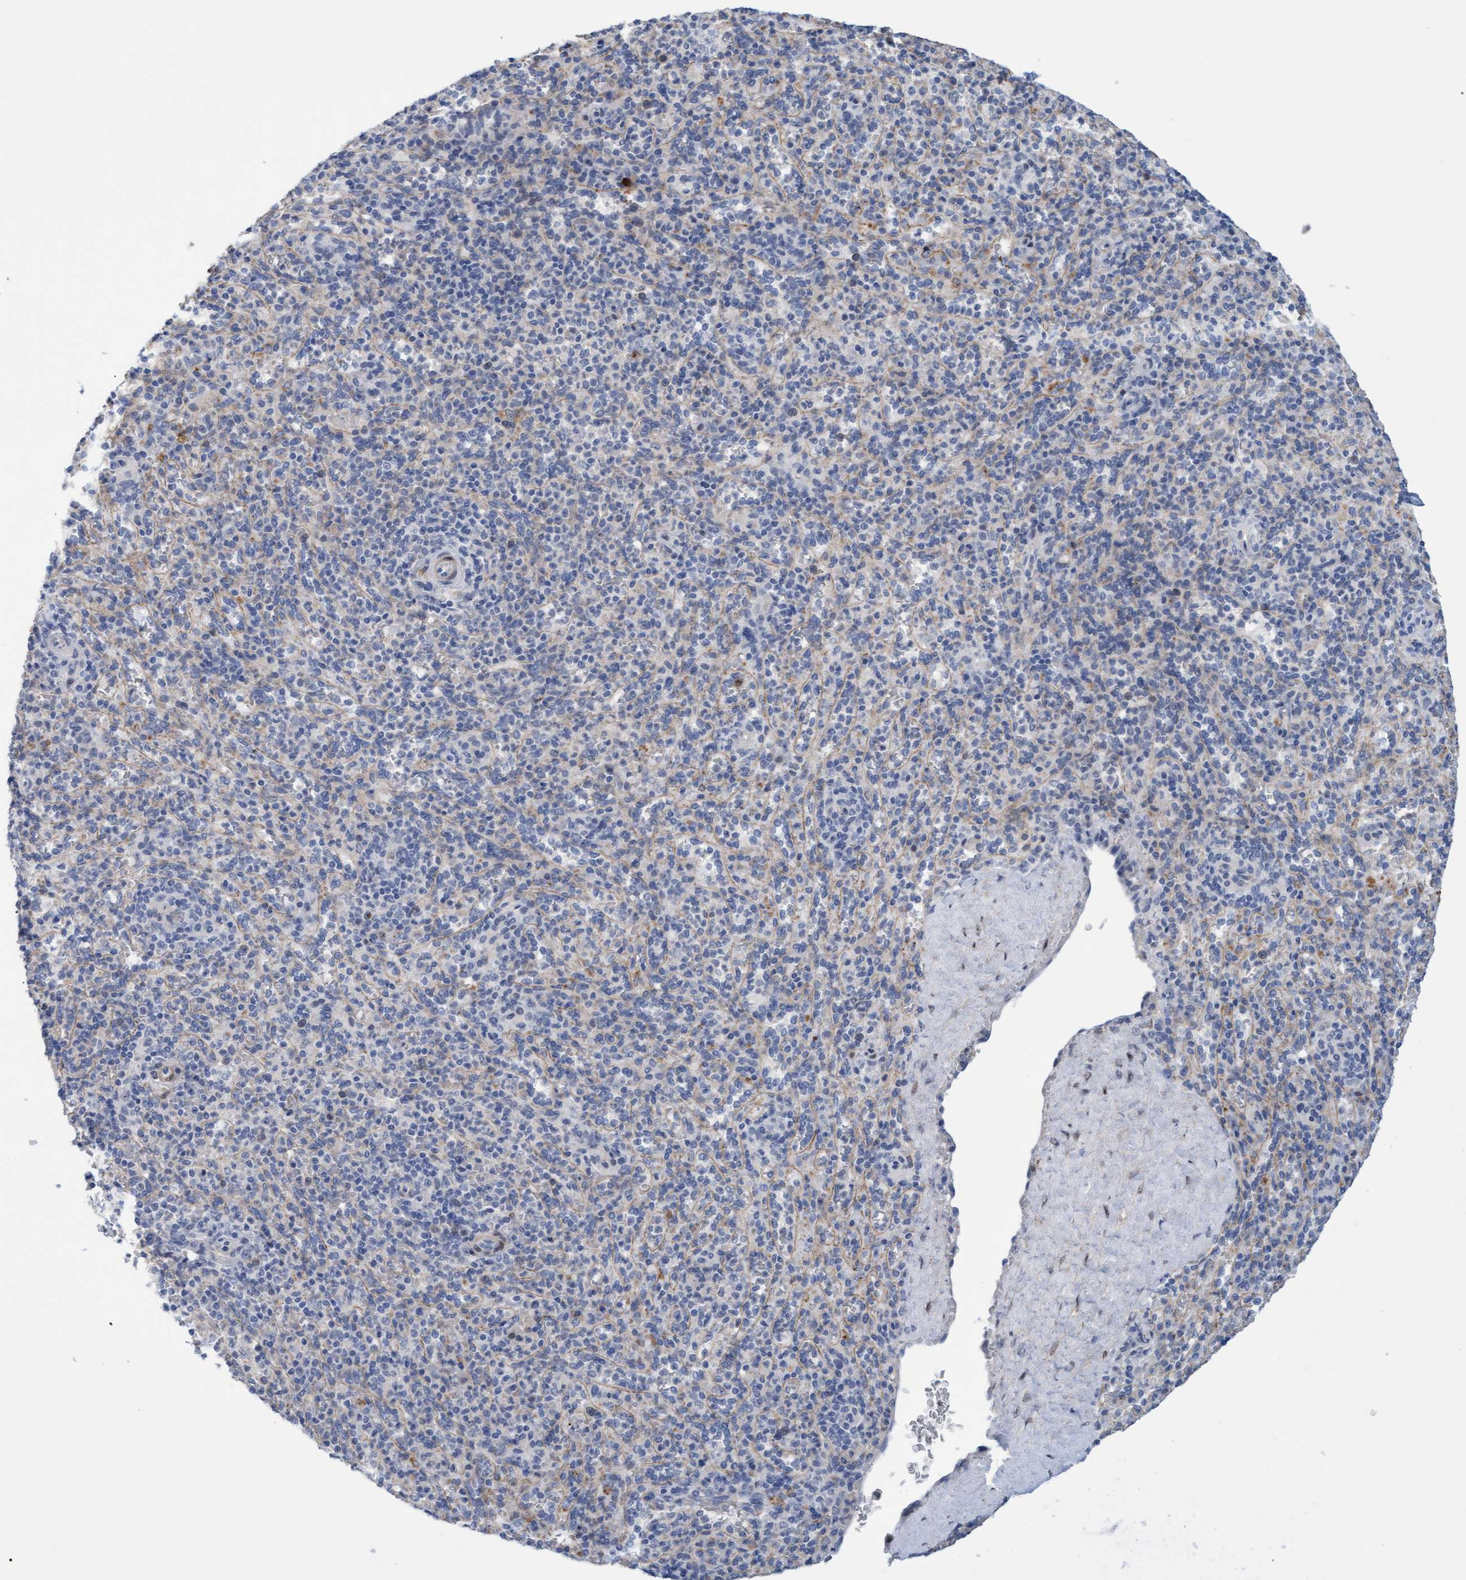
{"staining": {"intensity": "moderate", "quantity": "<25%", "location": "nuclear"}, "tissue": "spleen", "cell_type": "Cells in red pulp", "image_type": "normal", "snomed": [{"axis": "morphology", "description": "Normal tissue, NOS"}, {"axis": "topography", "description": "Spleen"}], "caption": "Approximately <25% of cells in red pulp in unremarkable human spleen display moderate nuclear protein positivity as visualized by brown immunohistochemical staining.", "gene": "PINX1", "patient": {"sex": "male", "age": 36}}